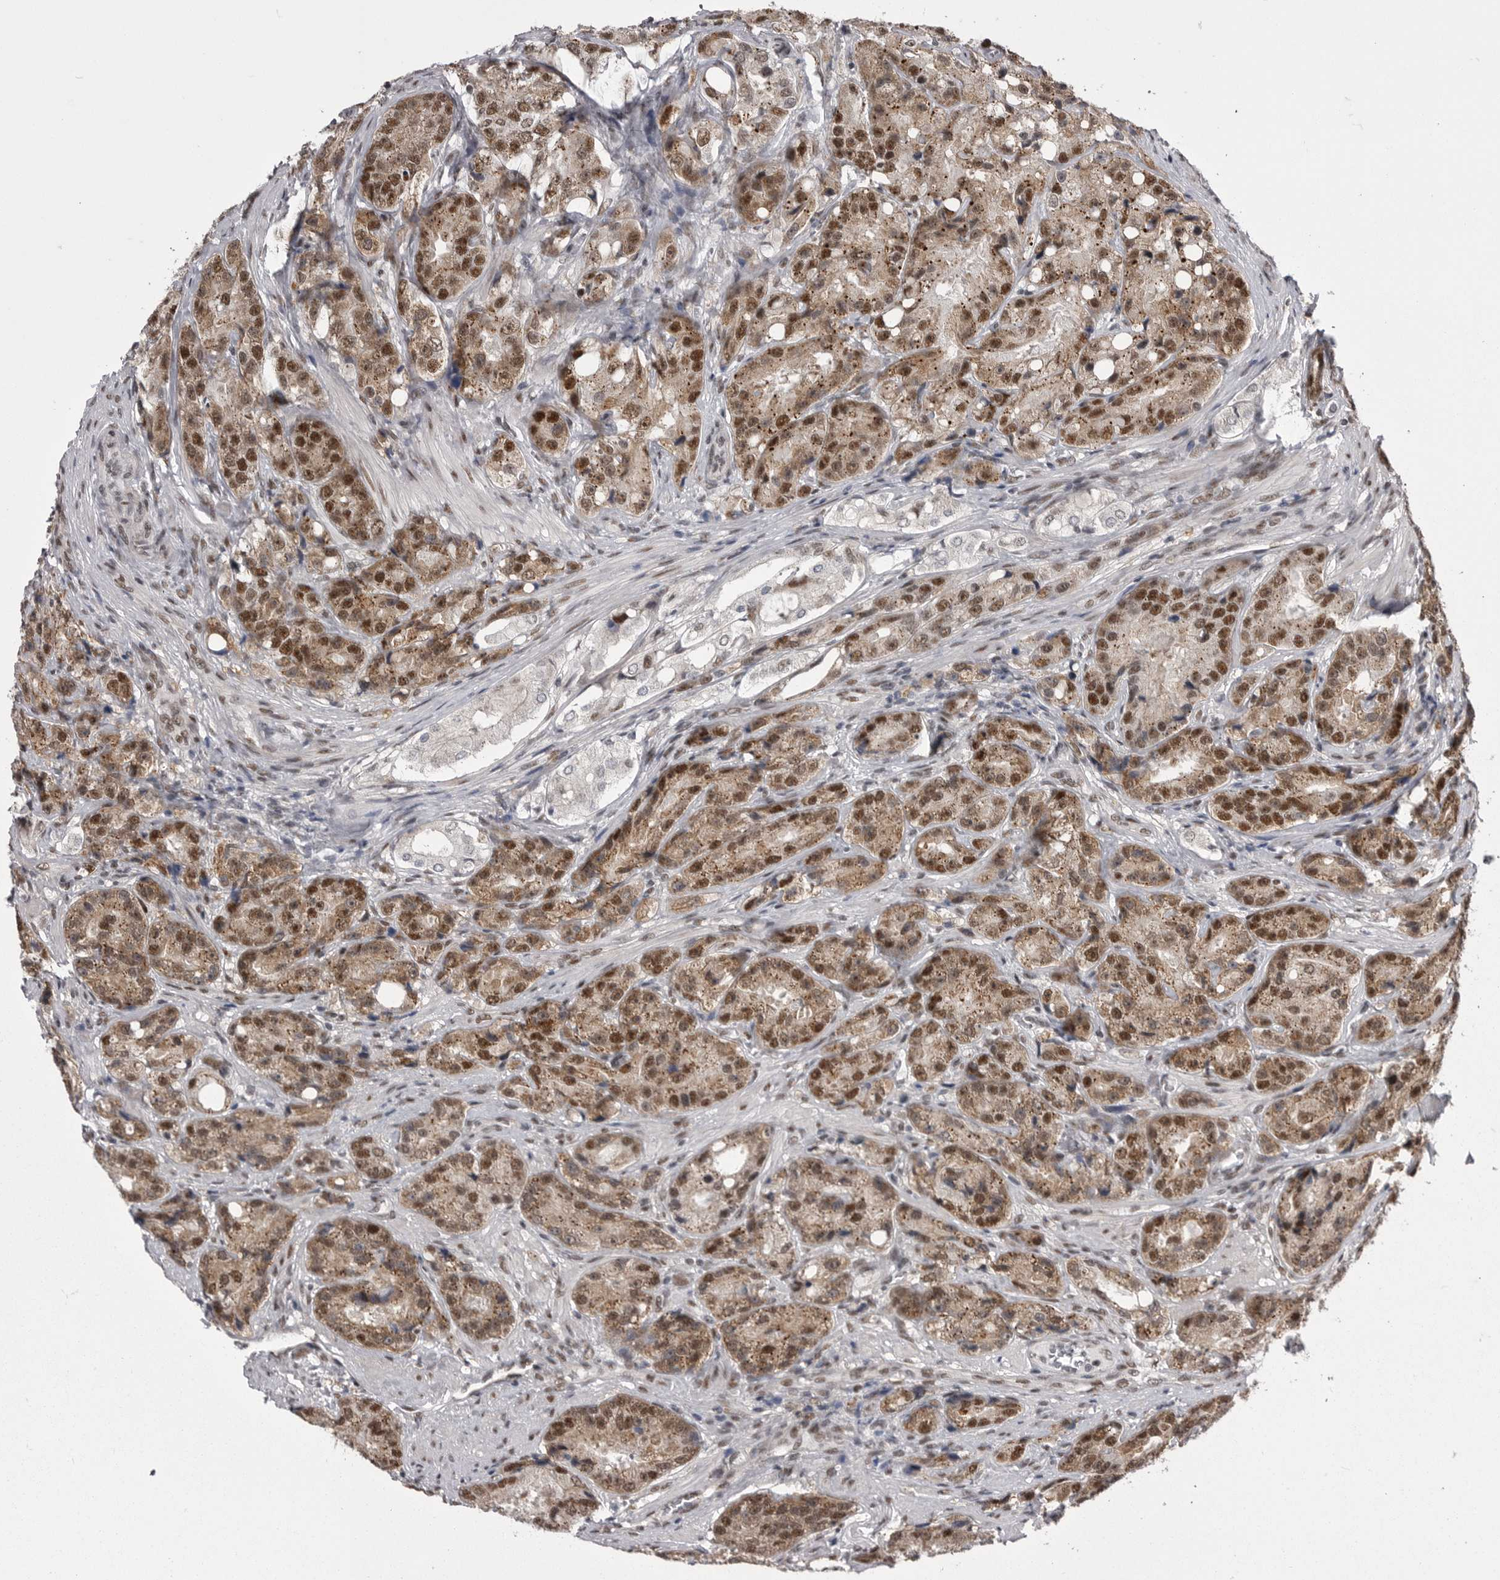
{"staining": {"intensity": "moderate", "quantity": ">75%", "location": "cytoplasmic/membranous,nuclear"}, "tissue": "prostate cancer", "cell_type": "Tumor cells", "image_type": "cancer", "snomed": [{"axis": "morphology", "description": "Adenocarcinoma, High grade"}, {"axis": "topography", "description": "Prostate"}], "caption": "A high-resolution histopathology image shows immunohistochemistry staining of prostate adenocarcinoma (high-grade), which reveals moderate cytoplasmic/membranous and nuclear staining in about >75% of tumor cells. (brown staining indicates protein expression, while blue staining denotes nuclei).", "gene": "MEPCE", "patient": {"sex": "male", "age": 60}}